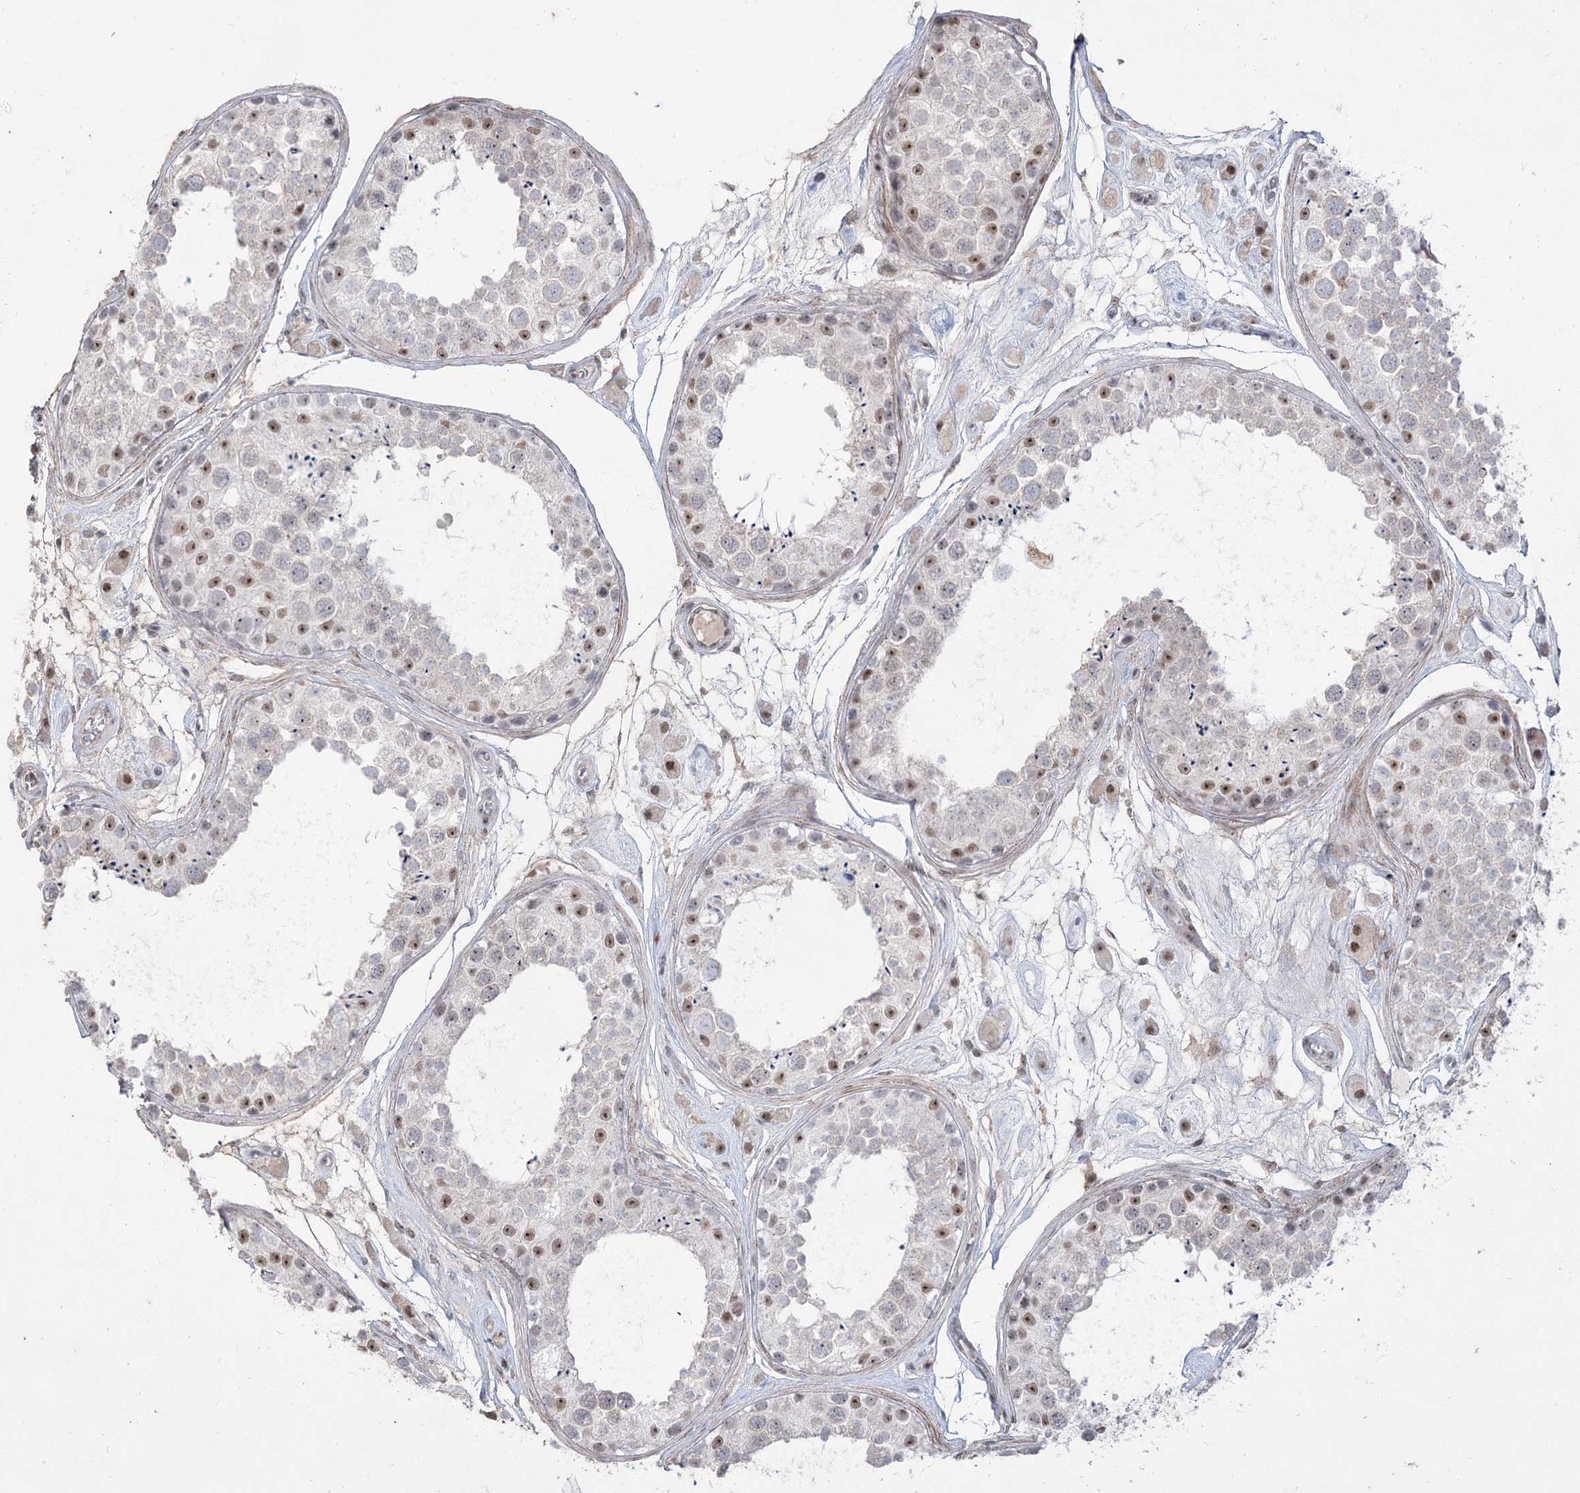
{"staining": {"intensity": "moderate", "quantity": "<25%", "location": "nuclear"}, "tissue": "testis", "cell_type": "Cells in seminiferous ducts", "image_type": "normal", "snomed": [{"axis": "morphology", "description": "Normal tissue, NOS"}, {"axis": "topography", "description": "Testis"}], "caption": "This is a histology image of immunohistochemistry staining of benign testis, which shows moderate staining in the nuclear of cells in seminiferous ducts.", "gene": "ZSCAN23", "patient": {"sex": "male", "age": 25}}